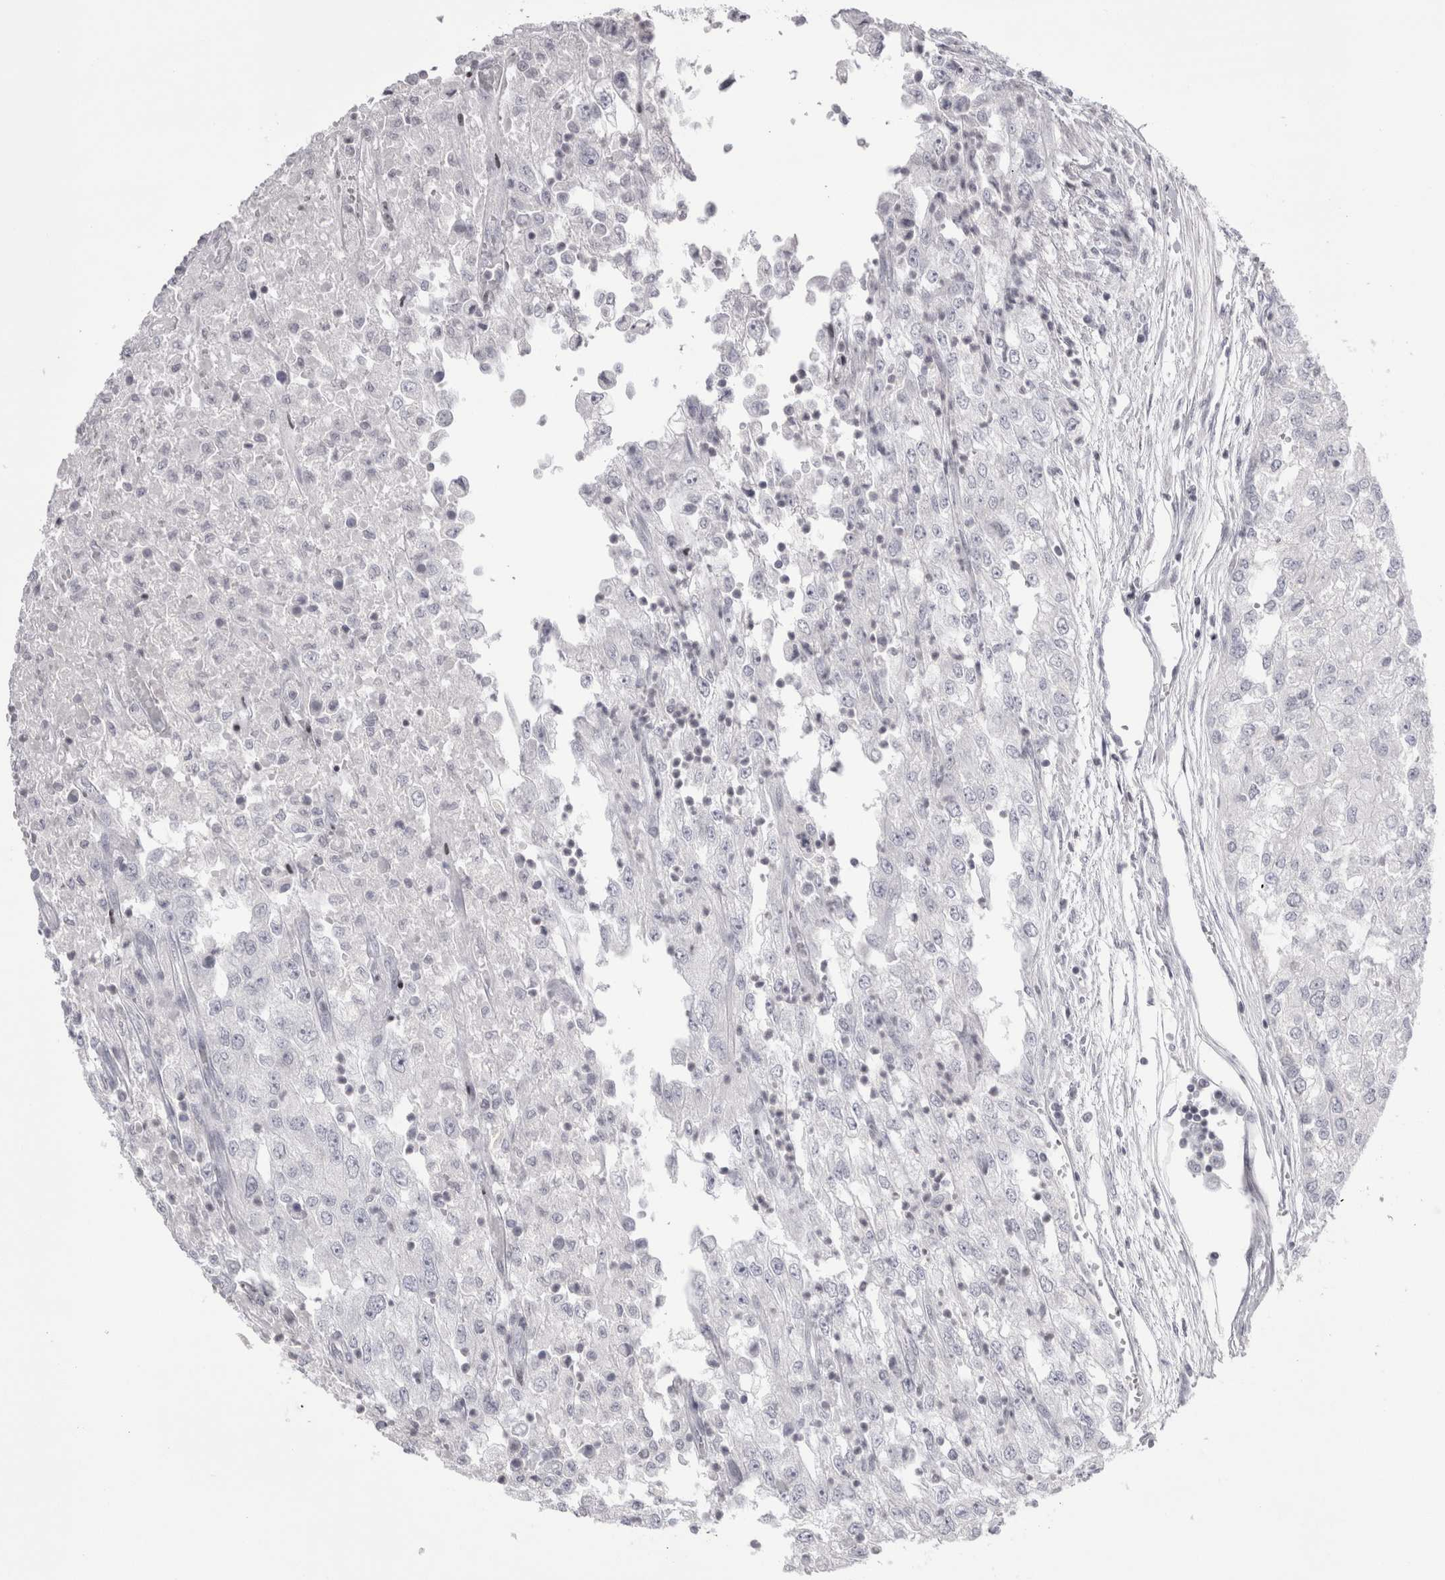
{"staining": {"intensity": "negative", "quantity": "none", "location": "none"}, "tissue": "renal cancer", "cell_type": "Tumor cells", "image_type": "cancer", "snomed": [{"axis": "morphology", "description": "Adenocarcinoma, NOS"}, {"axis": "topography", "description": "Kidney"}], "caption": "Renal adenocarcinoma was stained to show a protein in brown. There is no significant positivity in tumor cells.", "gene": "FNDC8", "patient": {"sex": "female", "age": 54}}